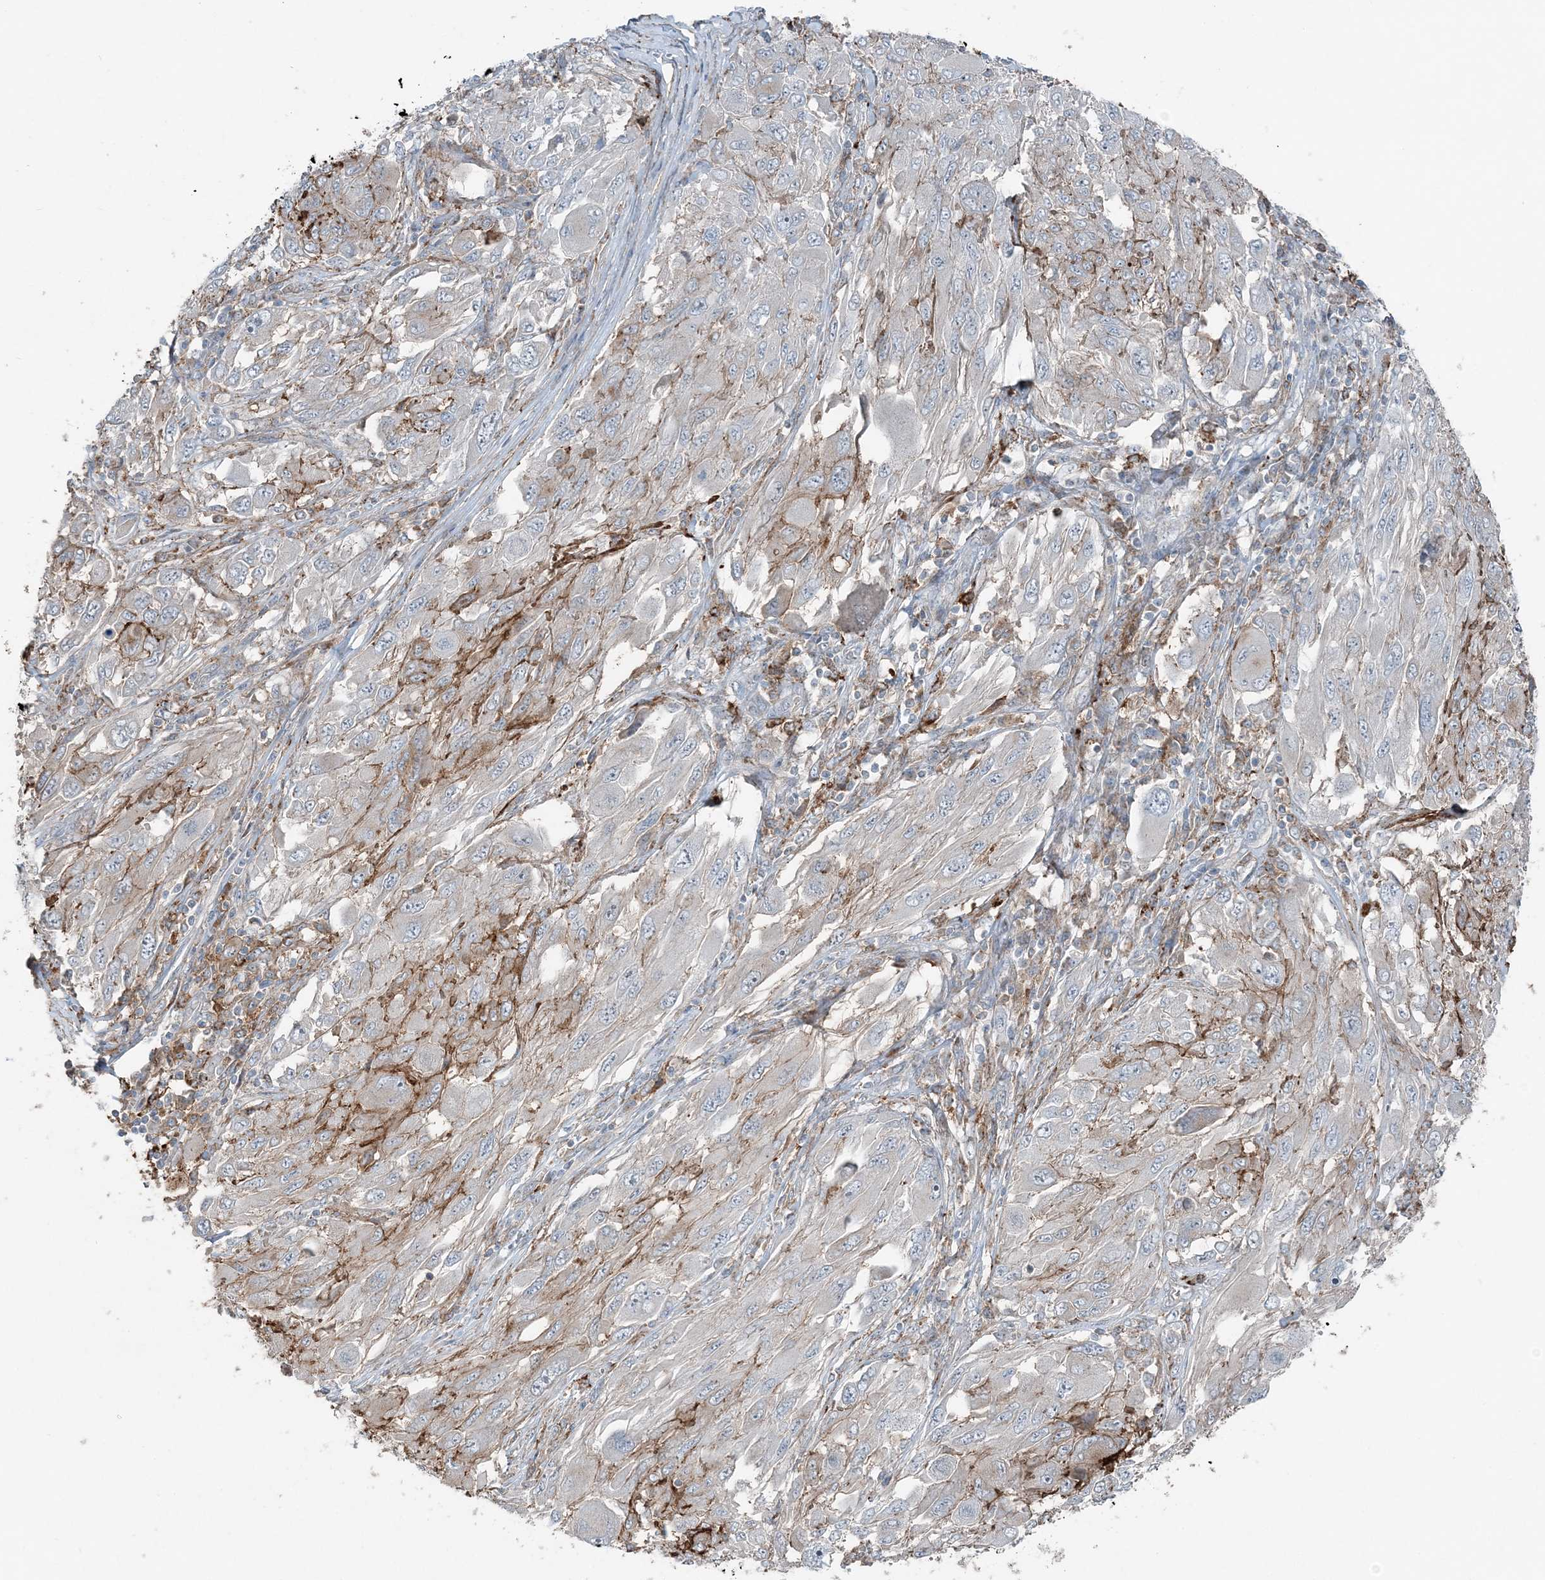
{"staining": {"intensity": "moderate", "quantity": "<25%", "location": "cytoplasmic/membranous"}, "tissue": "melanoma", "cell_type": "Tumor cells", "image_type": "cancer", "snomed": [{"axis": "morphology", "description": "Malignant melanoma, NOS"}, {"axis": "topography", "description": "Skin"}], "caption": "DAB immunohistochemical staining of human melanoma reveals moderate cytoplasmic/membranous protein expression in about <25% of tumor cells.", "gene": "KY", "patient": {"sex": "female", "age": 91}}